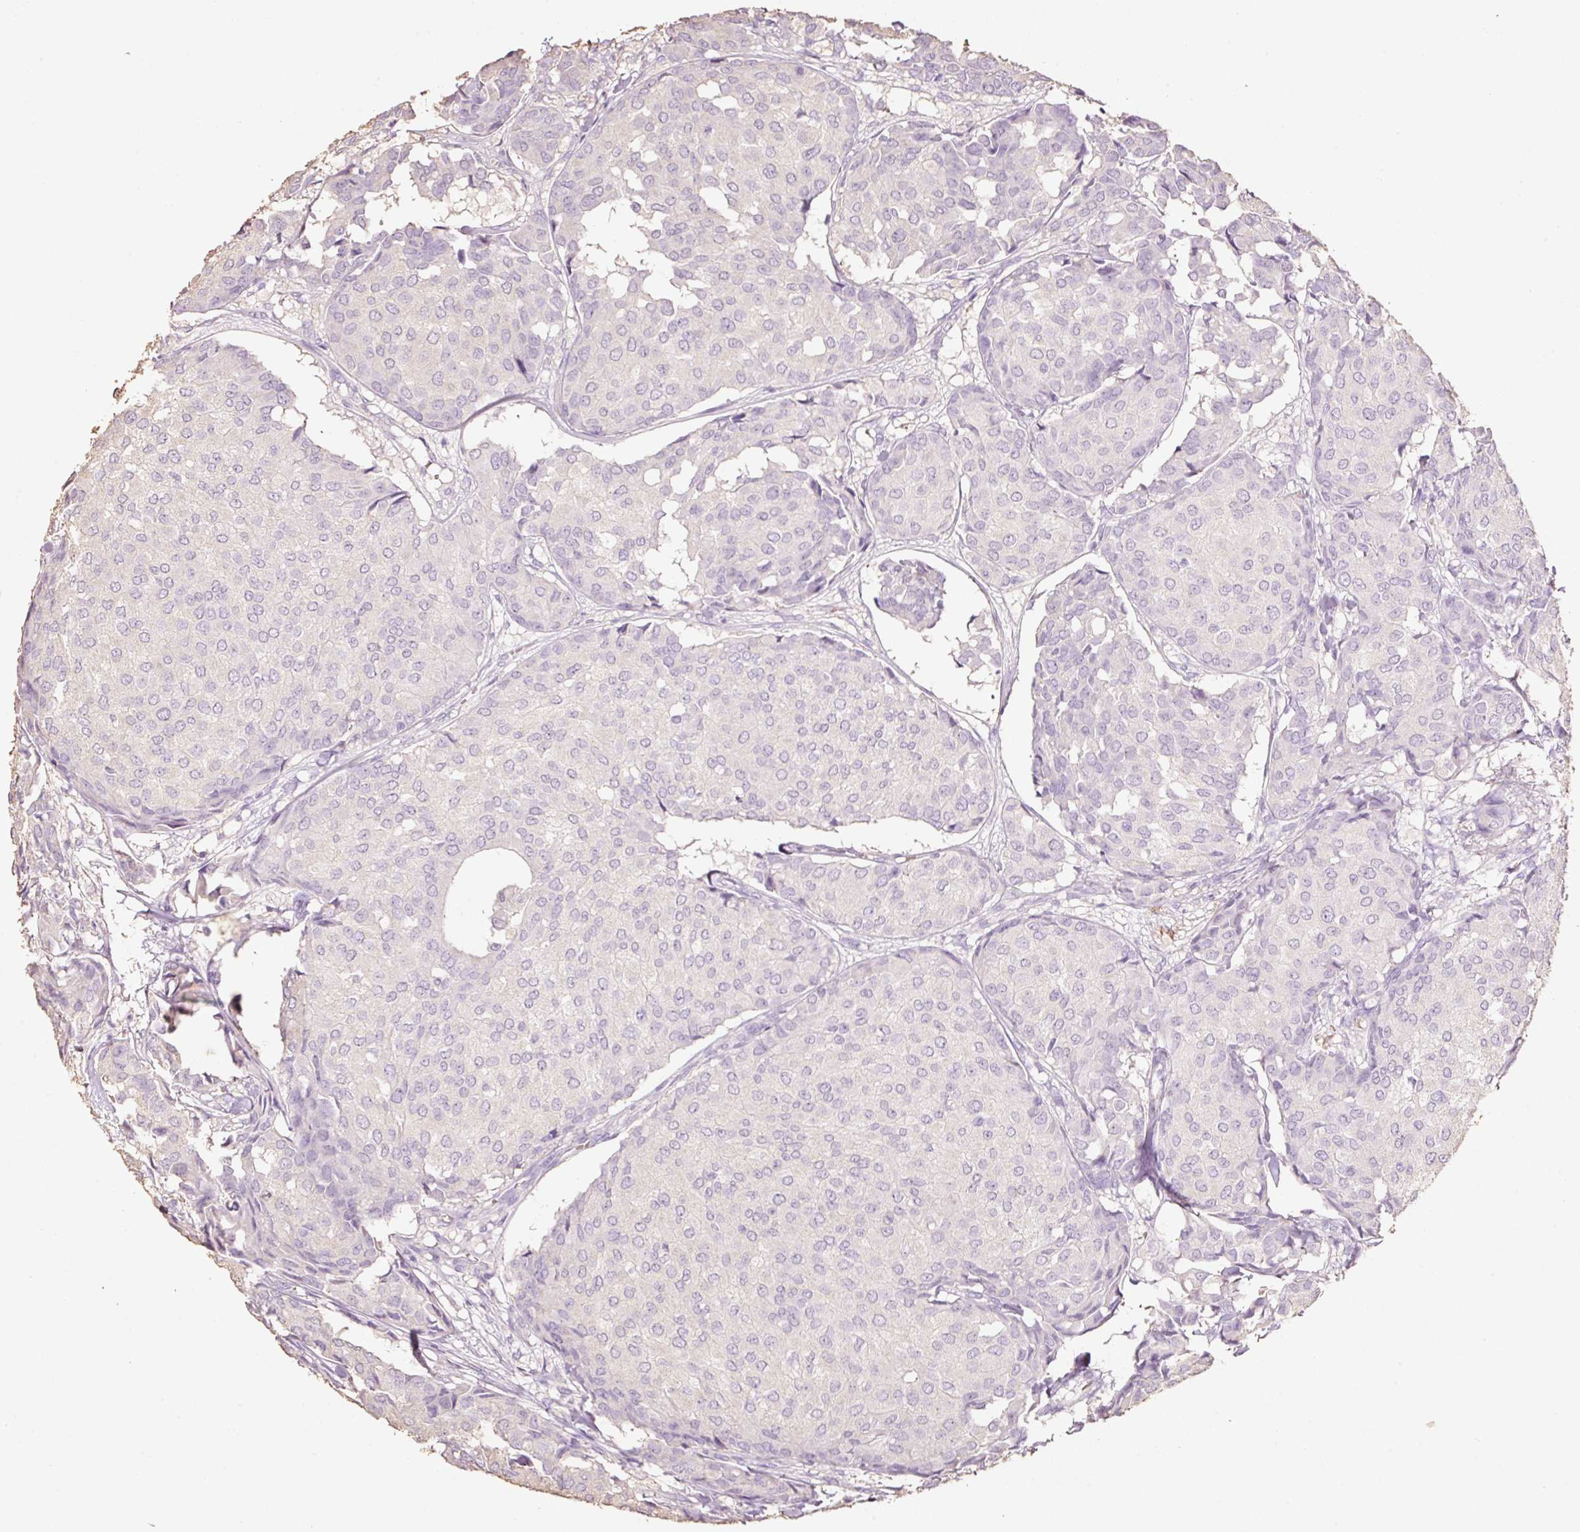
{"staining": {"intensity": "negative", "quantity": "none", "location": "none"}, "tissue": "breast cancer", "cell_type": "Tumor cells", "image_type": "cancer", "snomed": [{"axis": "morphology", "description": "Duct carcinoma"}, {"axis": "topography", "description": "Breast"}], "caption": "Immunohistochemistry histopathology image of neoplastic tissue: human breast cancer stained with DAB (3,3'-diaminobenzidine) reveals no significant protein staining in tumor cells.", "gene": "MFAP4", "patient": {"sex": "female", "age": 75}}